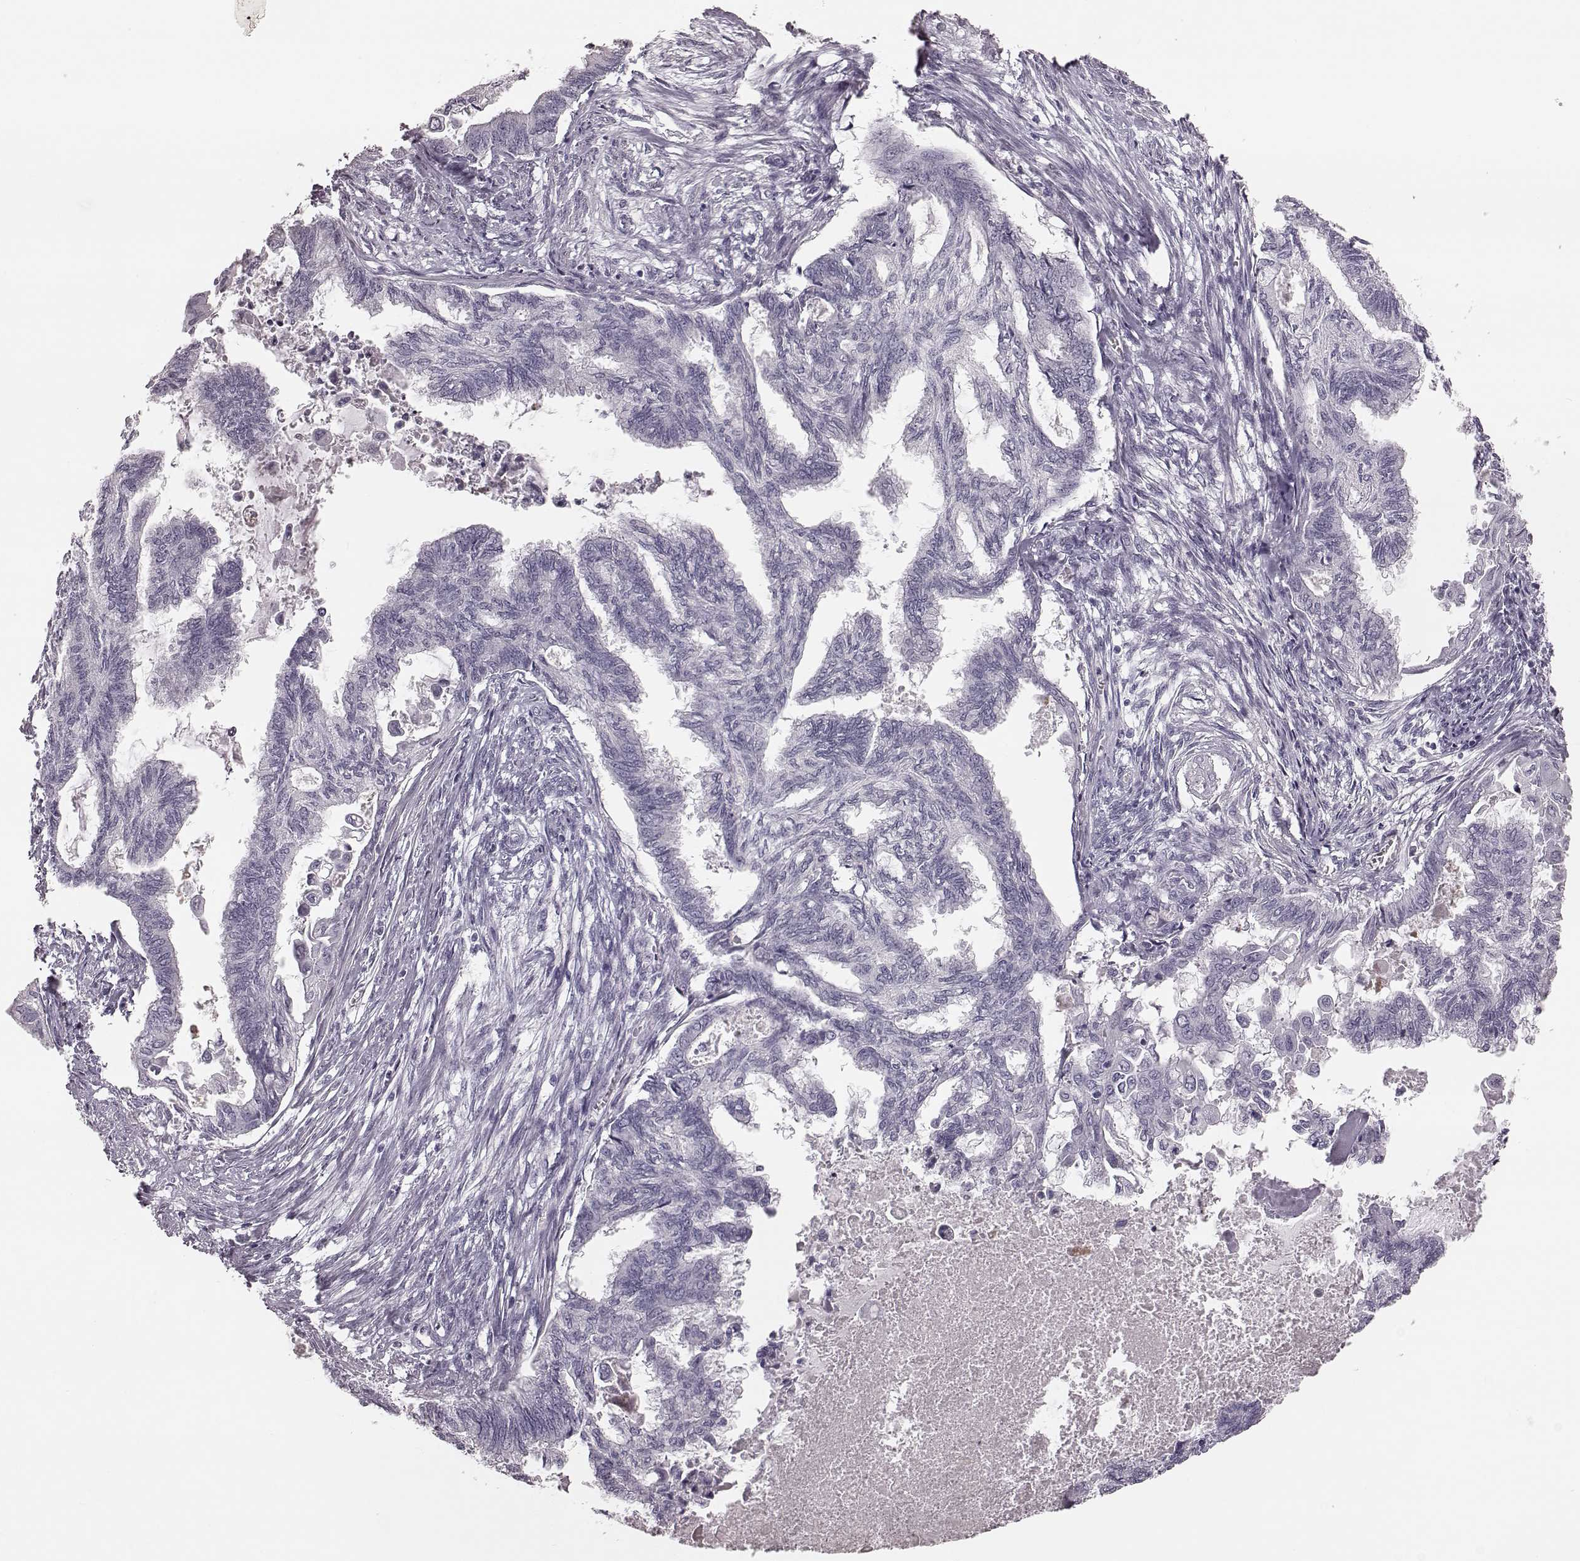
{"staining": {"intensity": "negative", "quantity": "none", "location": "none"}, "tissue": "endometrial cancer", "cell_type": "Tumor cells", "image_type": "cancer", "snomed": [{"axis": "morphology", "description": "Adenocarcinoma, NOS"}, {"axis": "topography", "description": "Endometrium"}], "caption": "Protein analysis of adenocarcinoma (endometrial) exhibits no significant expression in tumor cells. The staining was performed using DAB (3,3'-diaminobenzidine) to visualize the protein expression in brown, while the nuclei were stained in blue with hematoxylin (Magnification: 20x).", "gene": "ZNF433", "patient": {"sex": "female", "age": 86}}